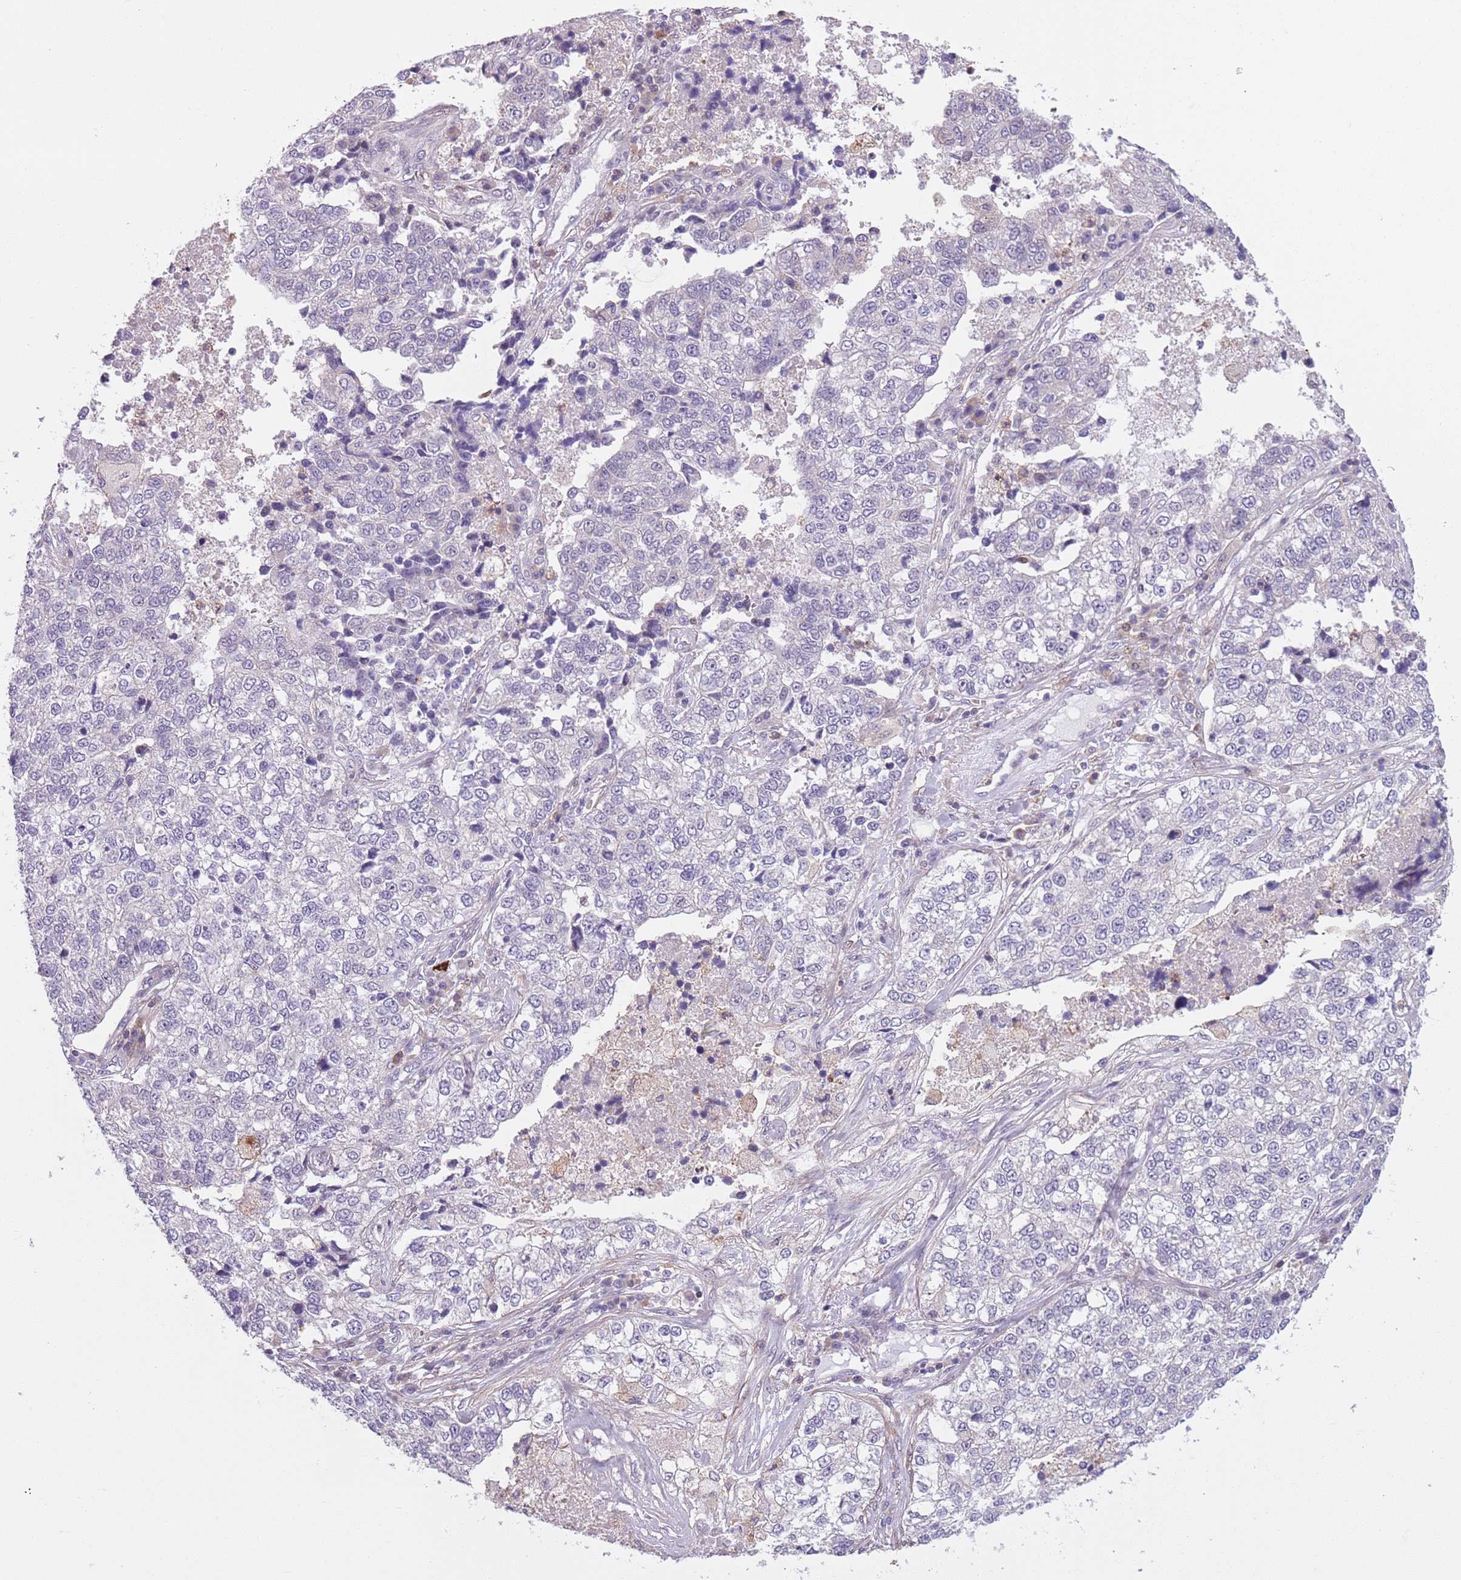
{"staining": {"intensity": "negative", "quantity": "none", "location": "none"}, "tissue": "lung cancer", "cell_type": "Tumor cells", "image_type": "cancer", "snomed": [{"axis": "morphology", "description": "Adenocarcinoma, NOS"}, {"axis": "topography", "description": "Lung"}], "caption": "Immunohistochemical staining of lung adenocarcinoma shows no significant positivity in tumor cells.", "gene": "JAML", "patient": {"sex": "male", "age": 49}}